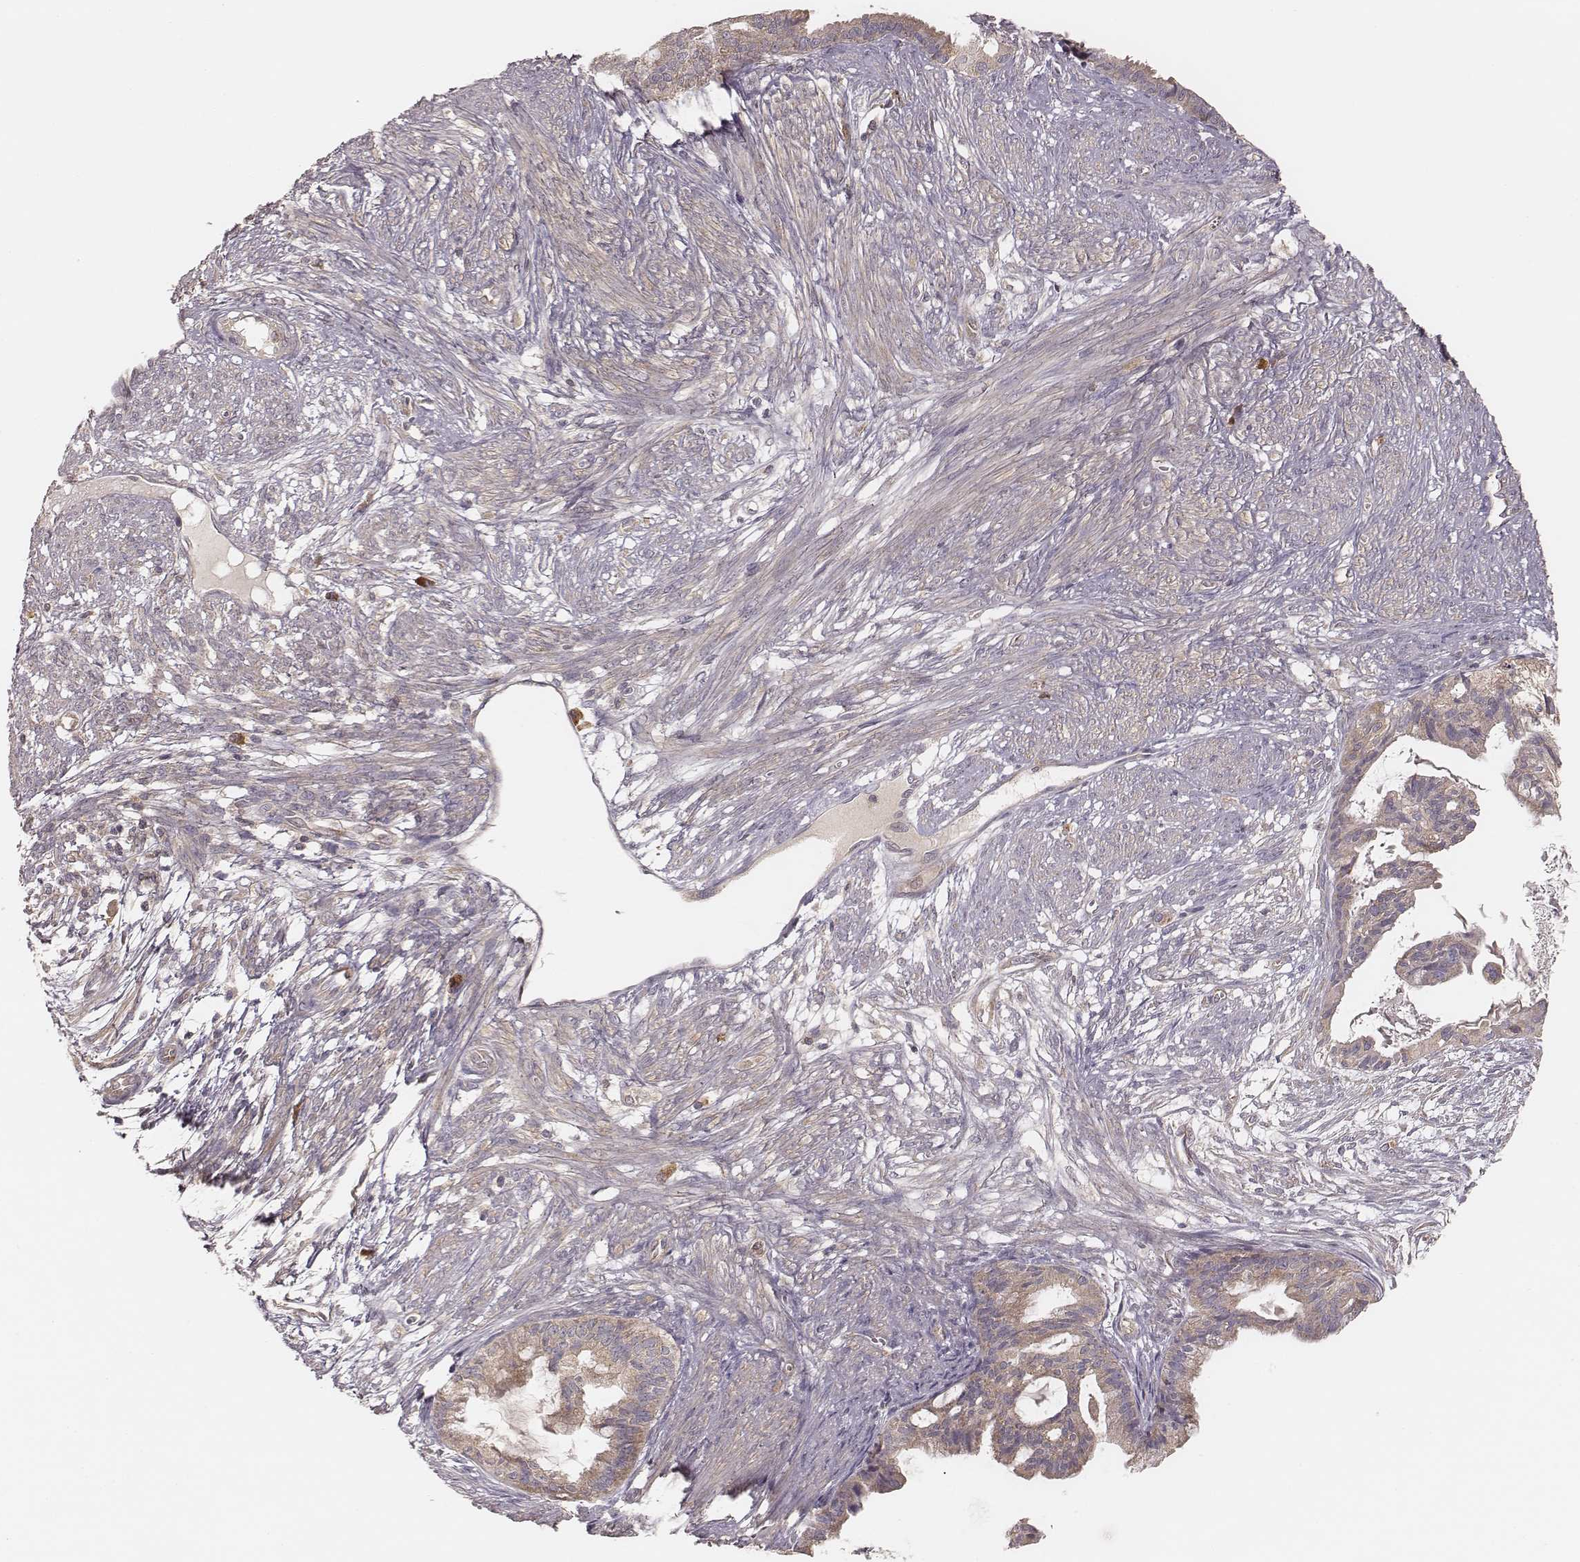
{"staining": {"intensity": "weak", "quantity": "25%-75%", "location": "cytoplasmic/membranous"}, "tissue": "endometrial cancer", "cell_type": "Tumor cells", "image_type": "cancer", "snomed": [{"axis": "morphology", "description": "Adenocarcinoma, NOS"}, {"axis": "topography", "description": "Endometrium"}], "caption": "This is an image of immunohistochemistry (IHC) staining of endometrial cancer (adenocarcinoma), which shows weak staining in the cytoplasmic/membranous of tumor cells.", "gene": "CARS1", "patient": {"sex": "female", "age": 86}}